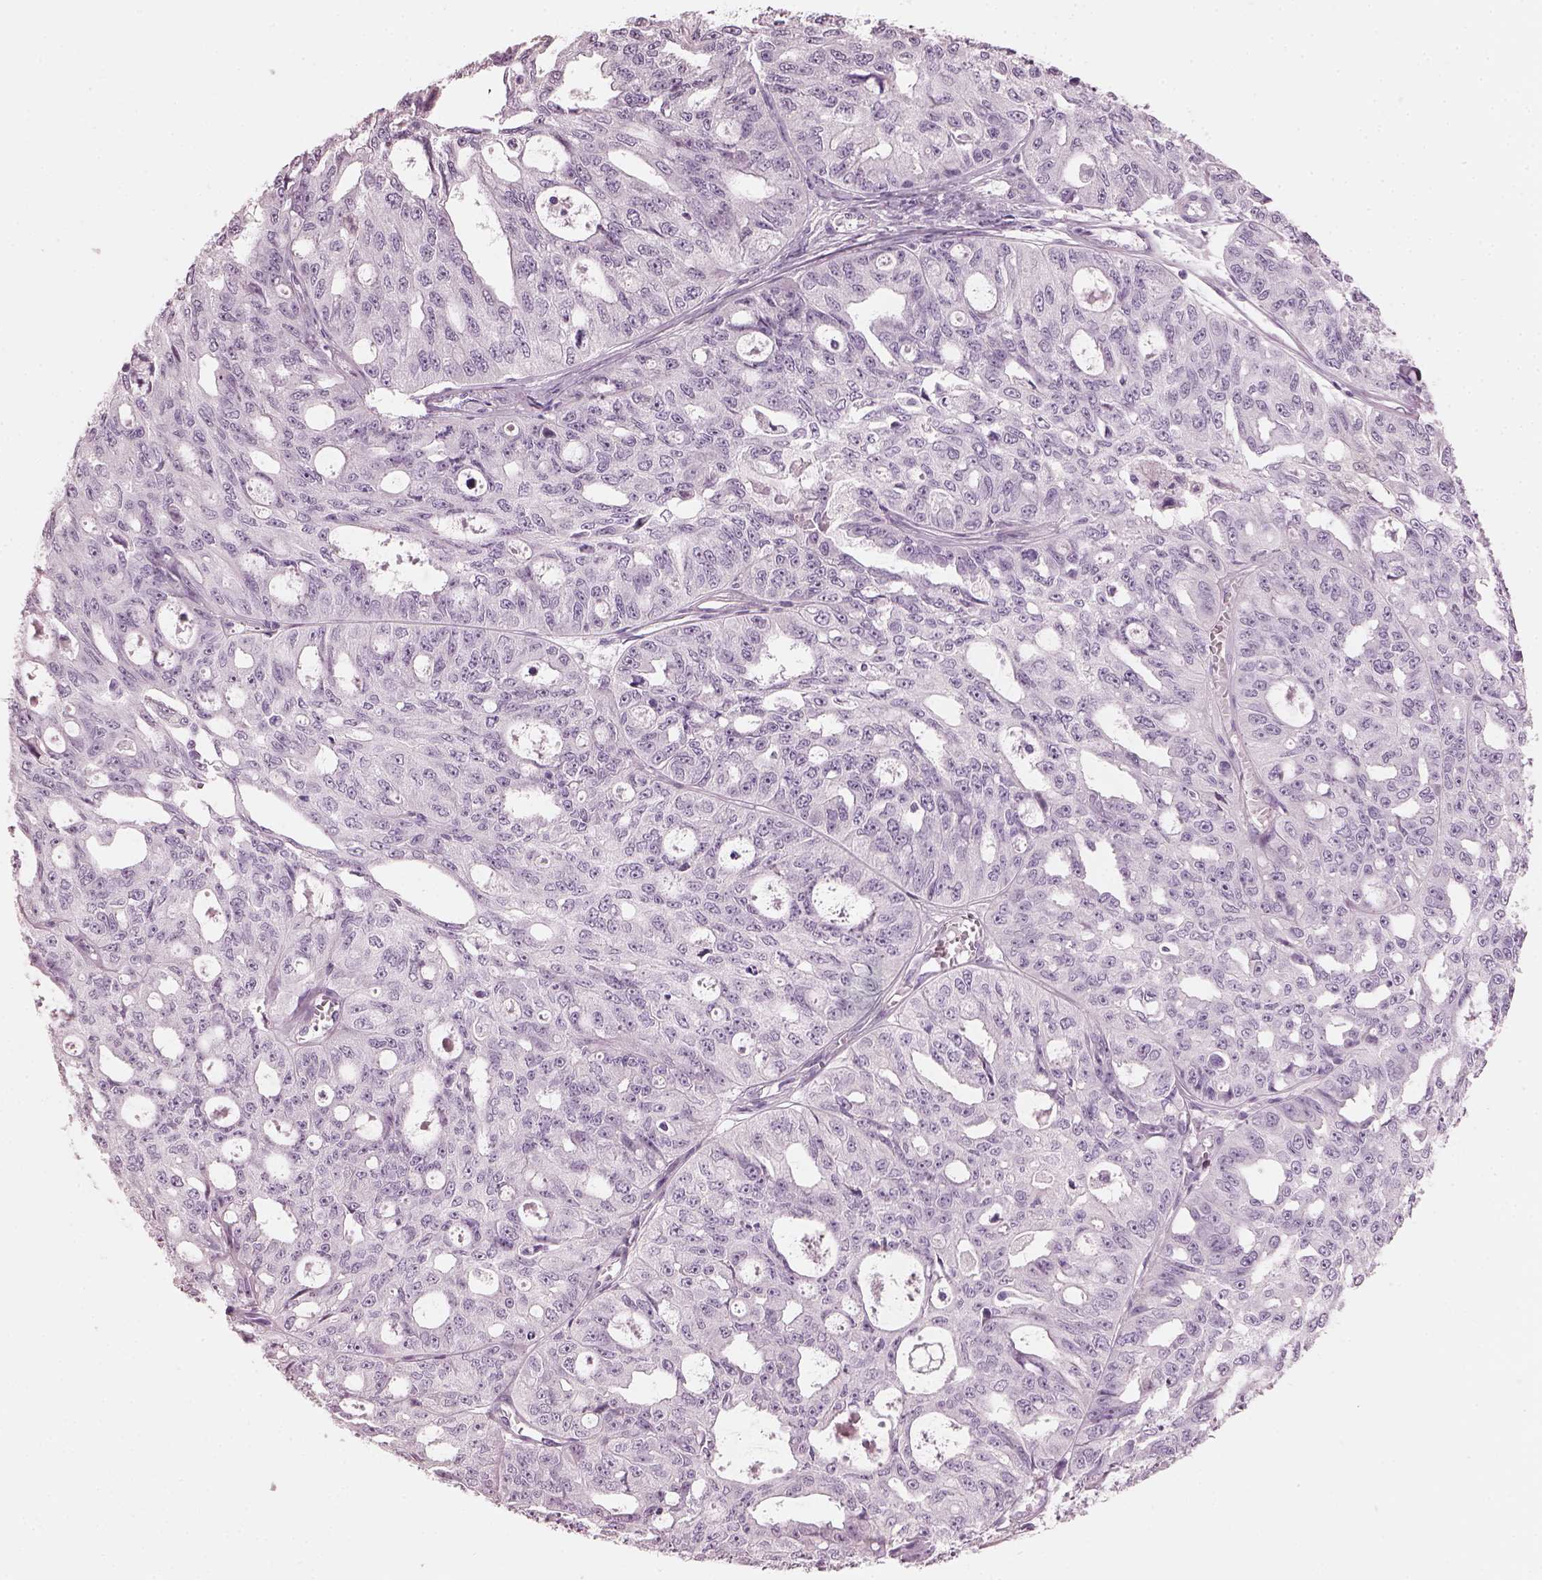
{"staining": {"intensity": "negative", "quantity": "none", "location": "none"}, "tissue": "ovarian cancer", "cell_type": "Tumor cells", "image_type": "cancer", "snomed": [{"axis": "morphology", "description": "Carcinoma, endometroid"}, {"axis": "topography", "description": "Ovary"}], "caption": "A high-resolution image shows immunohistochemistry staining of ovarian endometroid carcinoma, which shows no significant positivity in tumor cells.", "gene": "HYDIN", "patient": {"sex": "female", "age": 65}}